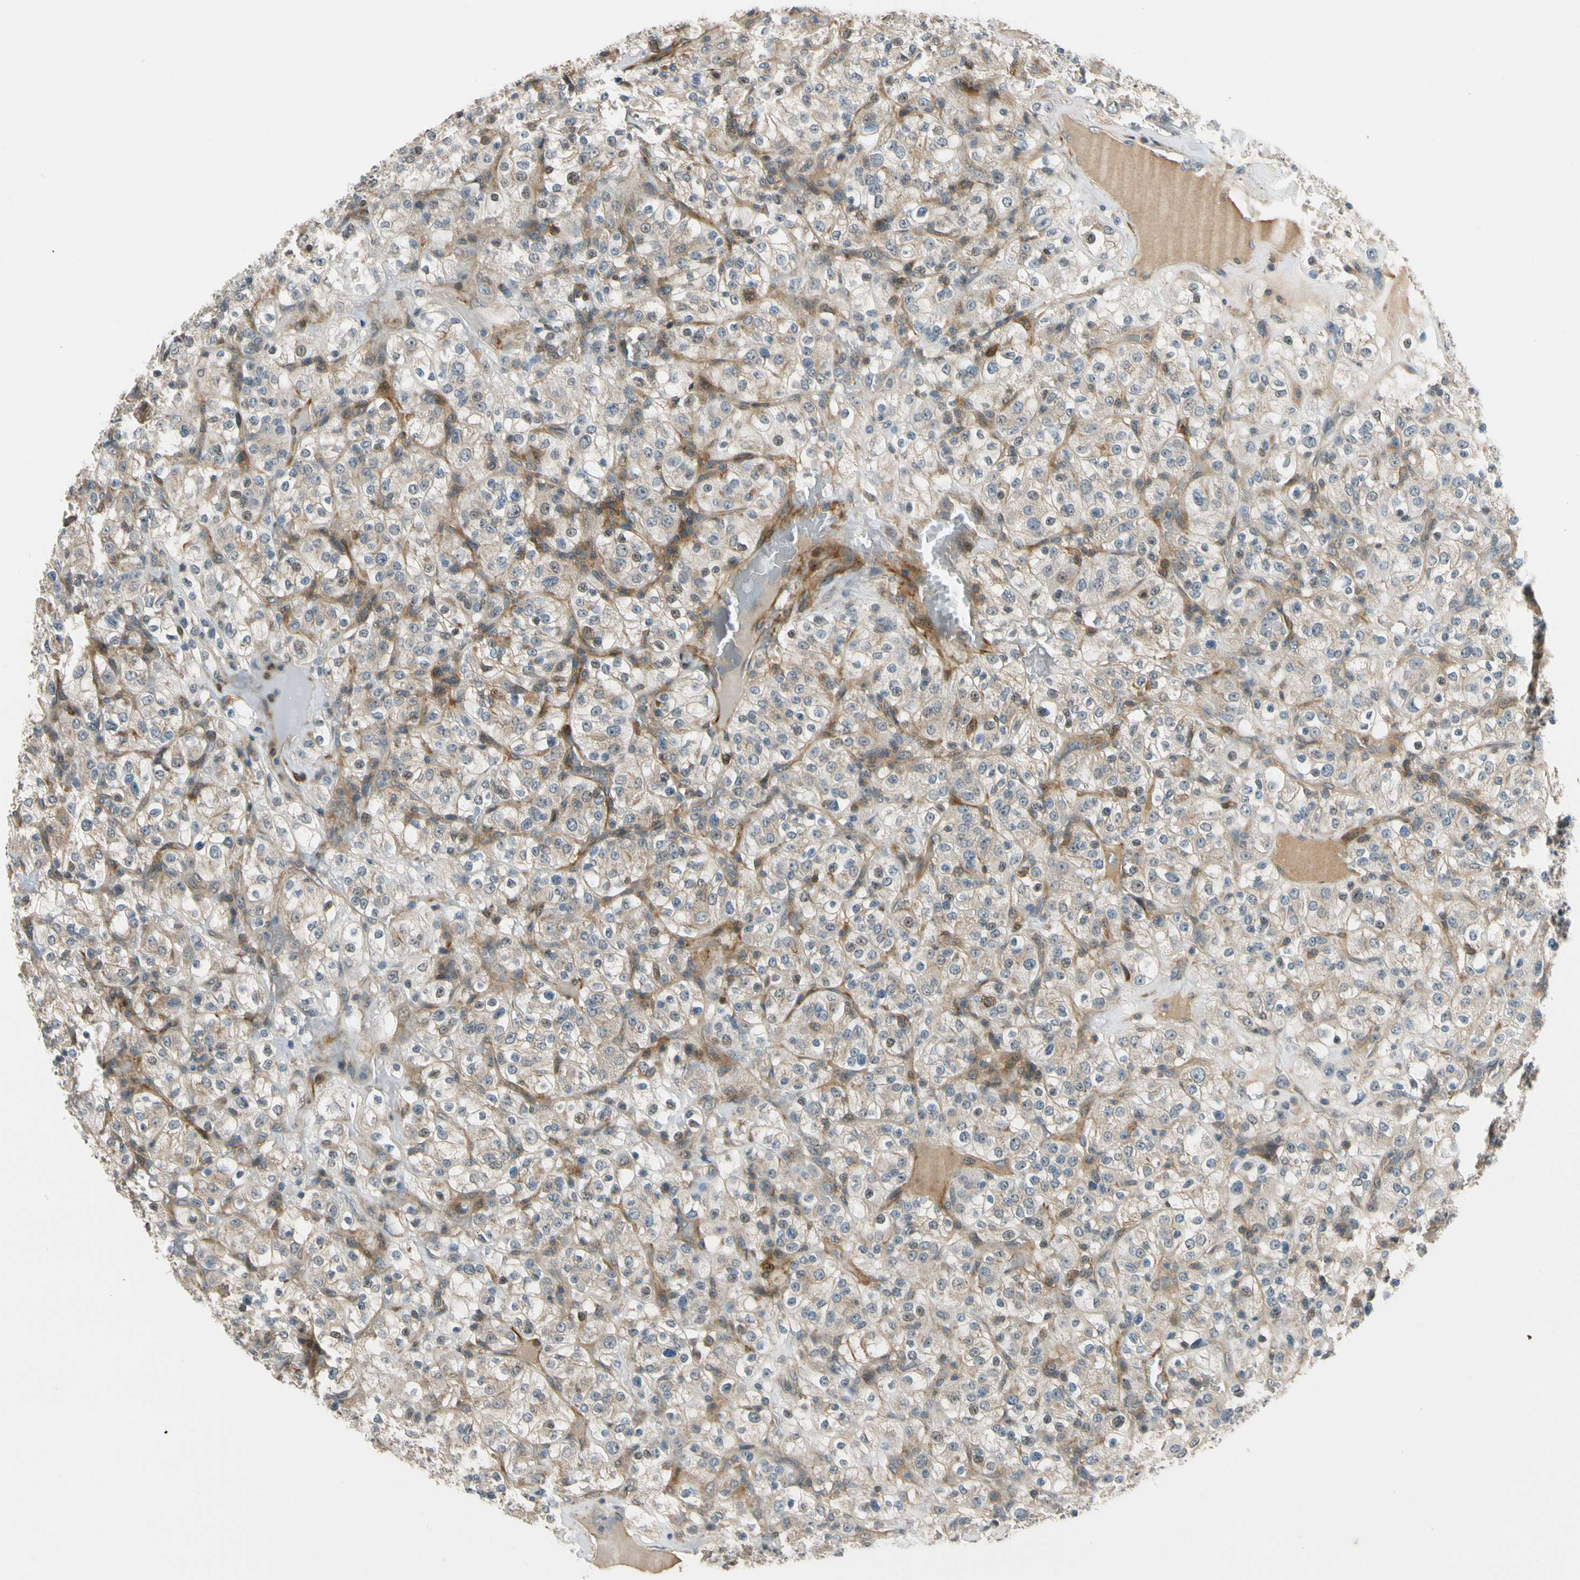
{"staining": {"intensity": "weak", "quantity": "25%-75%", "location": "cytoplasmic/membranous"}, "tissue": "renal cancer", "cell_type": "Tumor cells", "image_type": "cancer", "snomed": [{"axis": "morphology", "description": "Normal tissue, NOS"}, {"axis": "morphology", "description": "Adenocarcinoma, NOS"}, {"axis": "topography", "description": "Kidney"}], "caption": "This photomicrograph exhibits renal adenocarcinoma stained with IHC to label a protein in brown. The cytoplasmic/membranous of tumor cells show weak positivity for the protein. Nuclei are counter-stained blue.", "gene": "MST1R", "patient": {"sex": "female", "age": 72}}